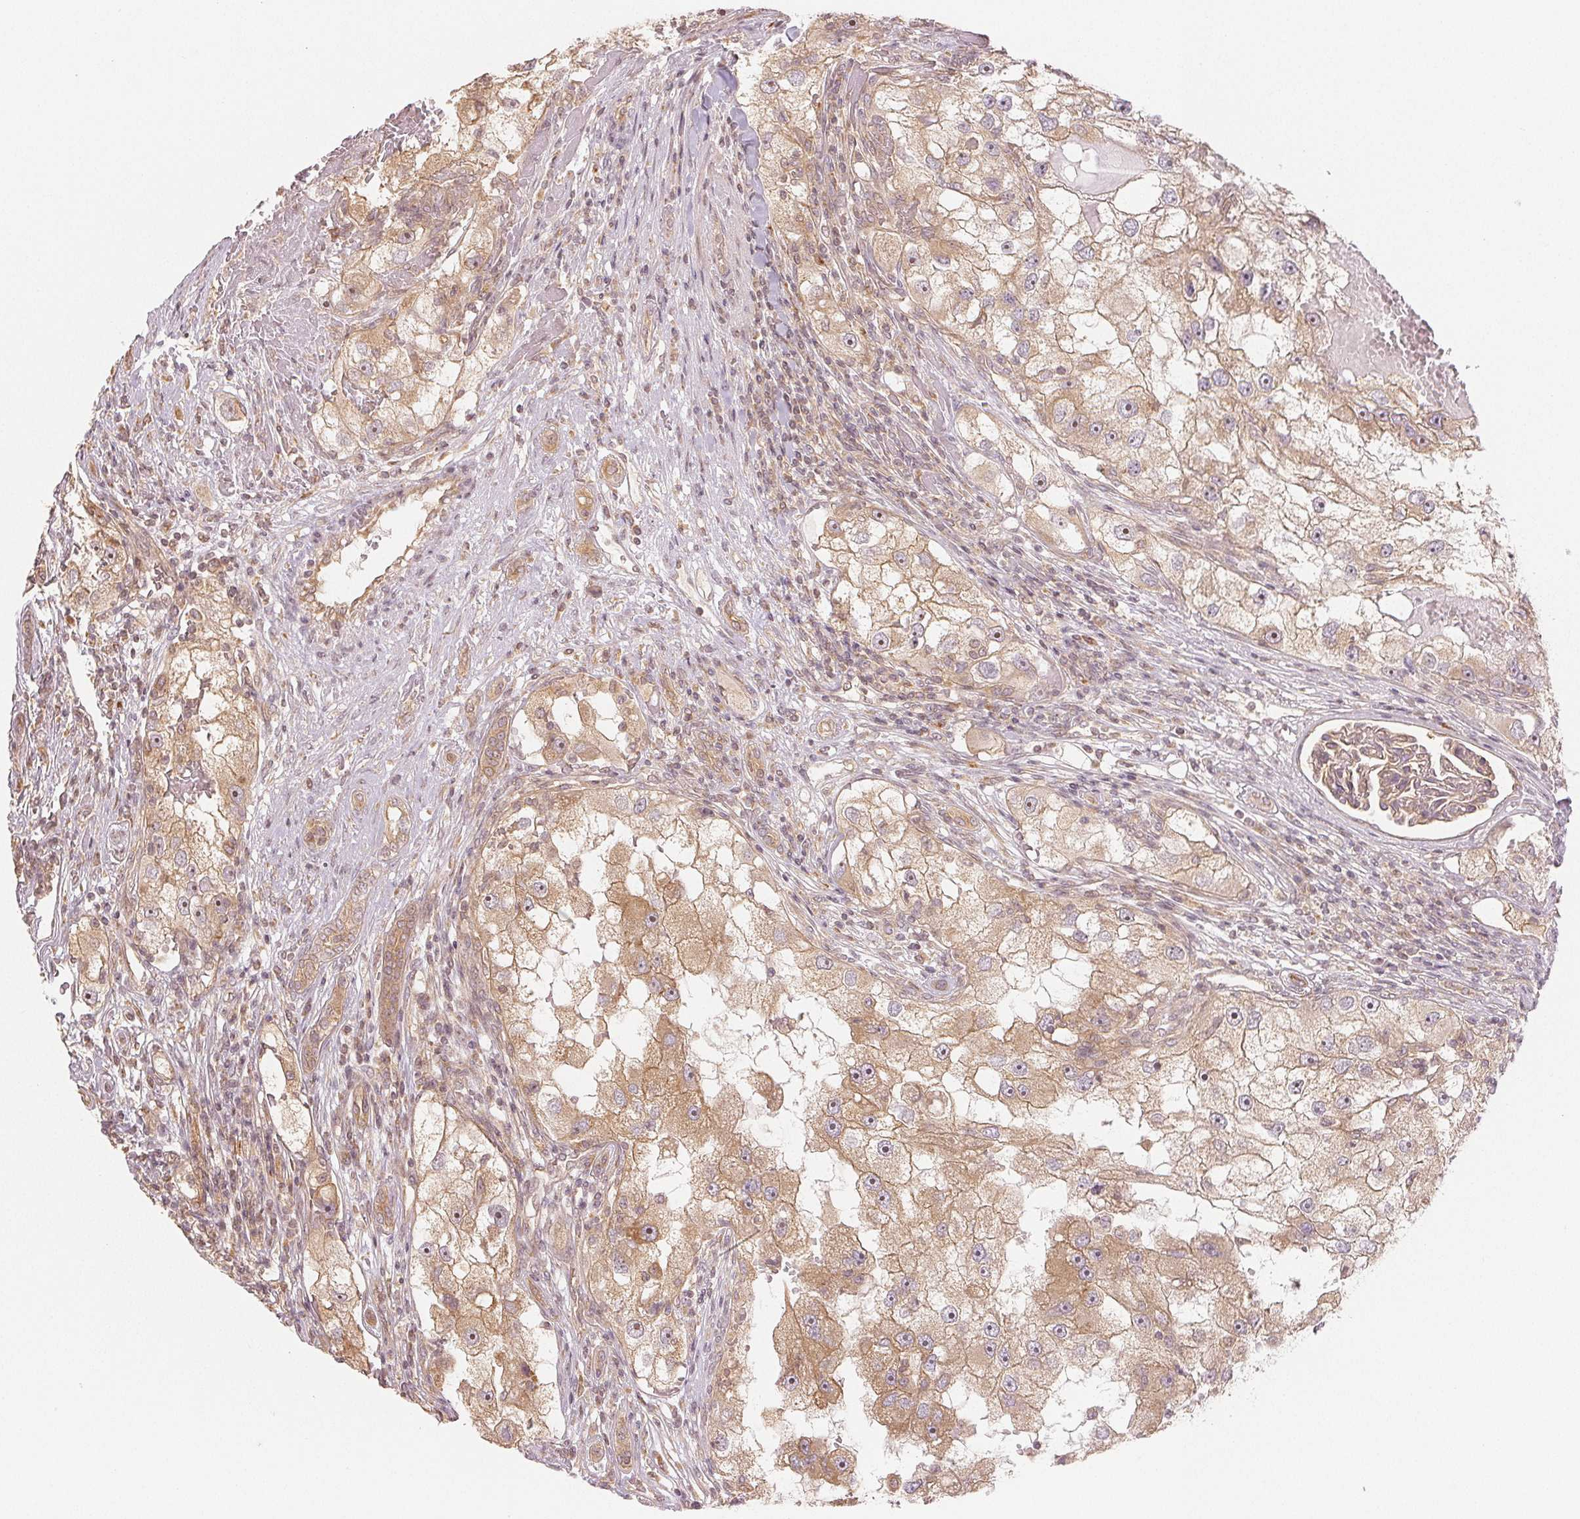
{"staining": {"intensity": "moderate", "quantity": ">75%", "location": "cytoplasmic/membranous,nuclear"}, "tissue": "renal cancer", "cell_type": "Tumor cells", "image_type": "cancer", "snomed": [{"axis": "morphology", "description": "Adenocarcinoma, NOS"}, {"axis": "topography", "description": "Kidney"}], "caption": "A brown stain highlights moderate cytoplasmic/membranous and nuclear staining of a protein in human renal cancer (adenocarcinoma) tumor cells. Using DAB (brown) and hematoxylin (blue) stains, captured at high magnification using brightfield microscopy.", "gene": "WDR54", "patient": {"sex": "male", "age": 63}}